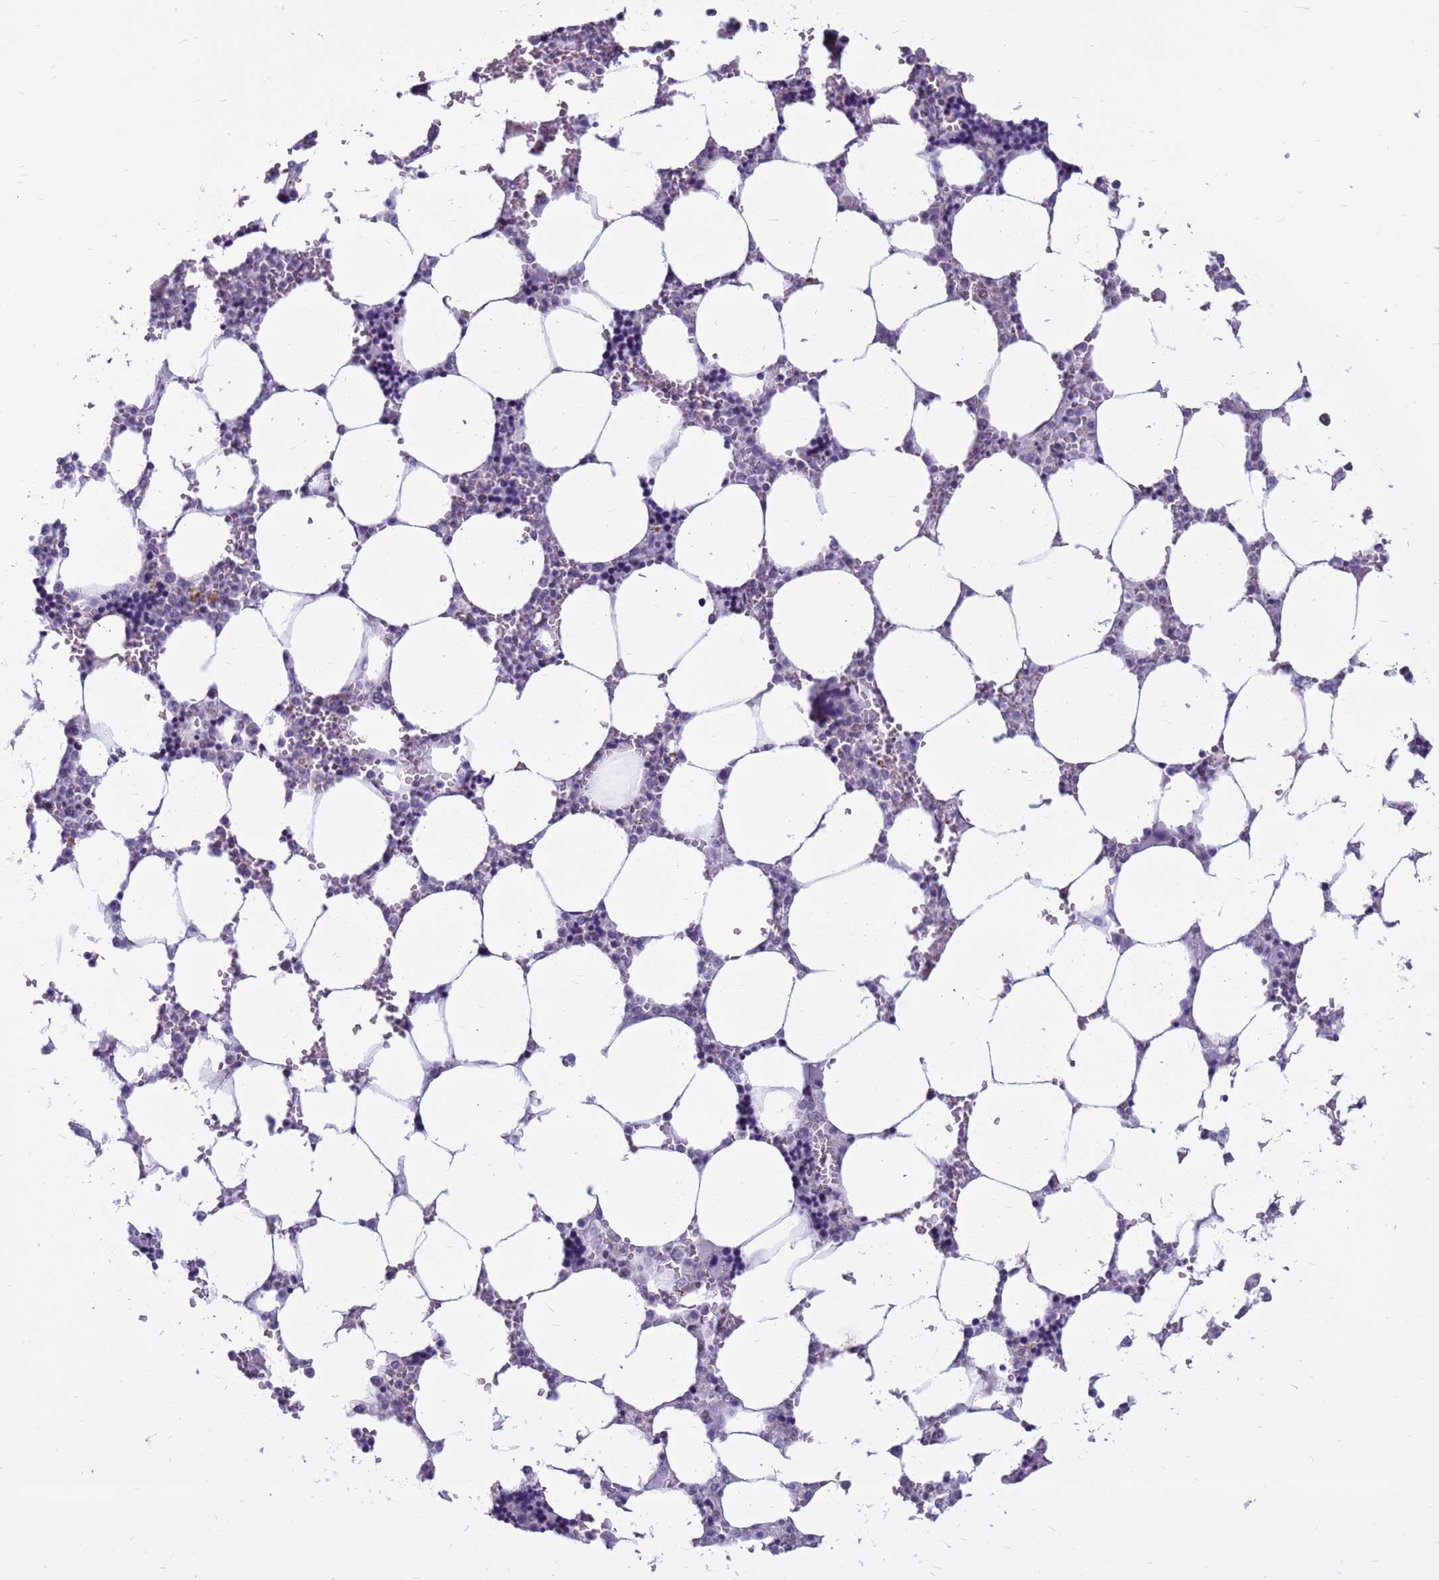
{"staining": {"intensity": "negative", "quantity": "none", "location": "none"}, "tissue": "bone marrow", "cell_type": "Hematopoietic cells", "image_type": "normal", "snomed": [{"axis": "morphology", "description": "Normal tissue, NOS"}, {"axis": "topography", "description": "Bone marrow"}], "caption": "IHC of normal human bone marrow reveals no staining in hematopoietic cells. (DAB immunohistochemistry (IHC) visualized using brightfield microscopy, high magnification).", "gene": "CDK2AP2", "patient": {"sex": "male", "age": 64}}